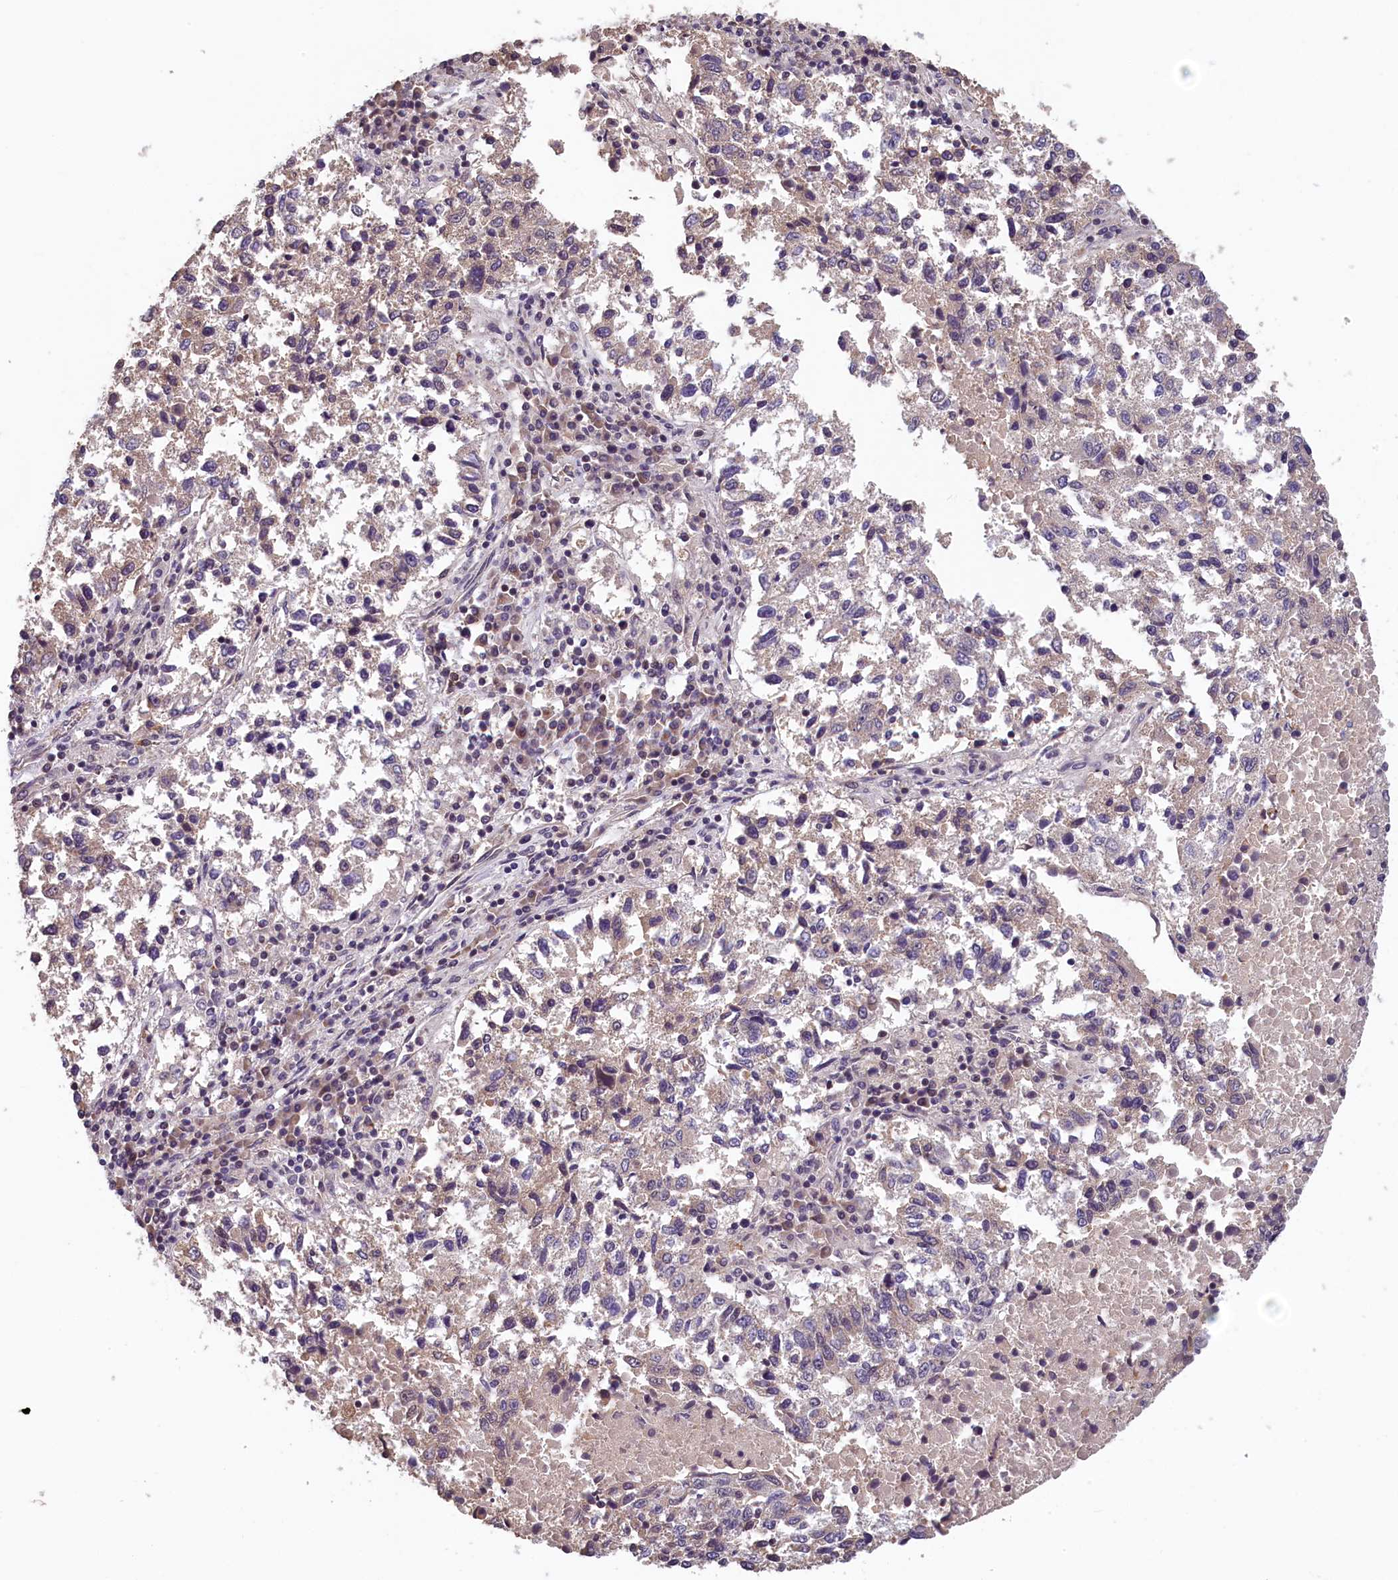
{"staining": {"intensity": "weak", "quantity": "25%-75%", "location": "cytoplasmic/membranous"}, "tissue": "lung cancer", "cell_type": "Tumor cells", "image_type": "cancer", "snomed": [{"axis": "morphology", "description": "Squamous cell carcinoma, NOS"}, {"axis": "topography", "description": "Lung"}], "caption": "Immunohistochemical staining of squamous cell carcinoma (lung) reveals low levels of weak cytoplasmic/membranous expression in approximately 25%-75% of tumor cells. The staining was performed using DAB, with brown indicating positive protein expression. Nuclei are stained blue with hematoxylin.", "gene": "KCNK6", "patient": {"sex": "male", "age": 73}}